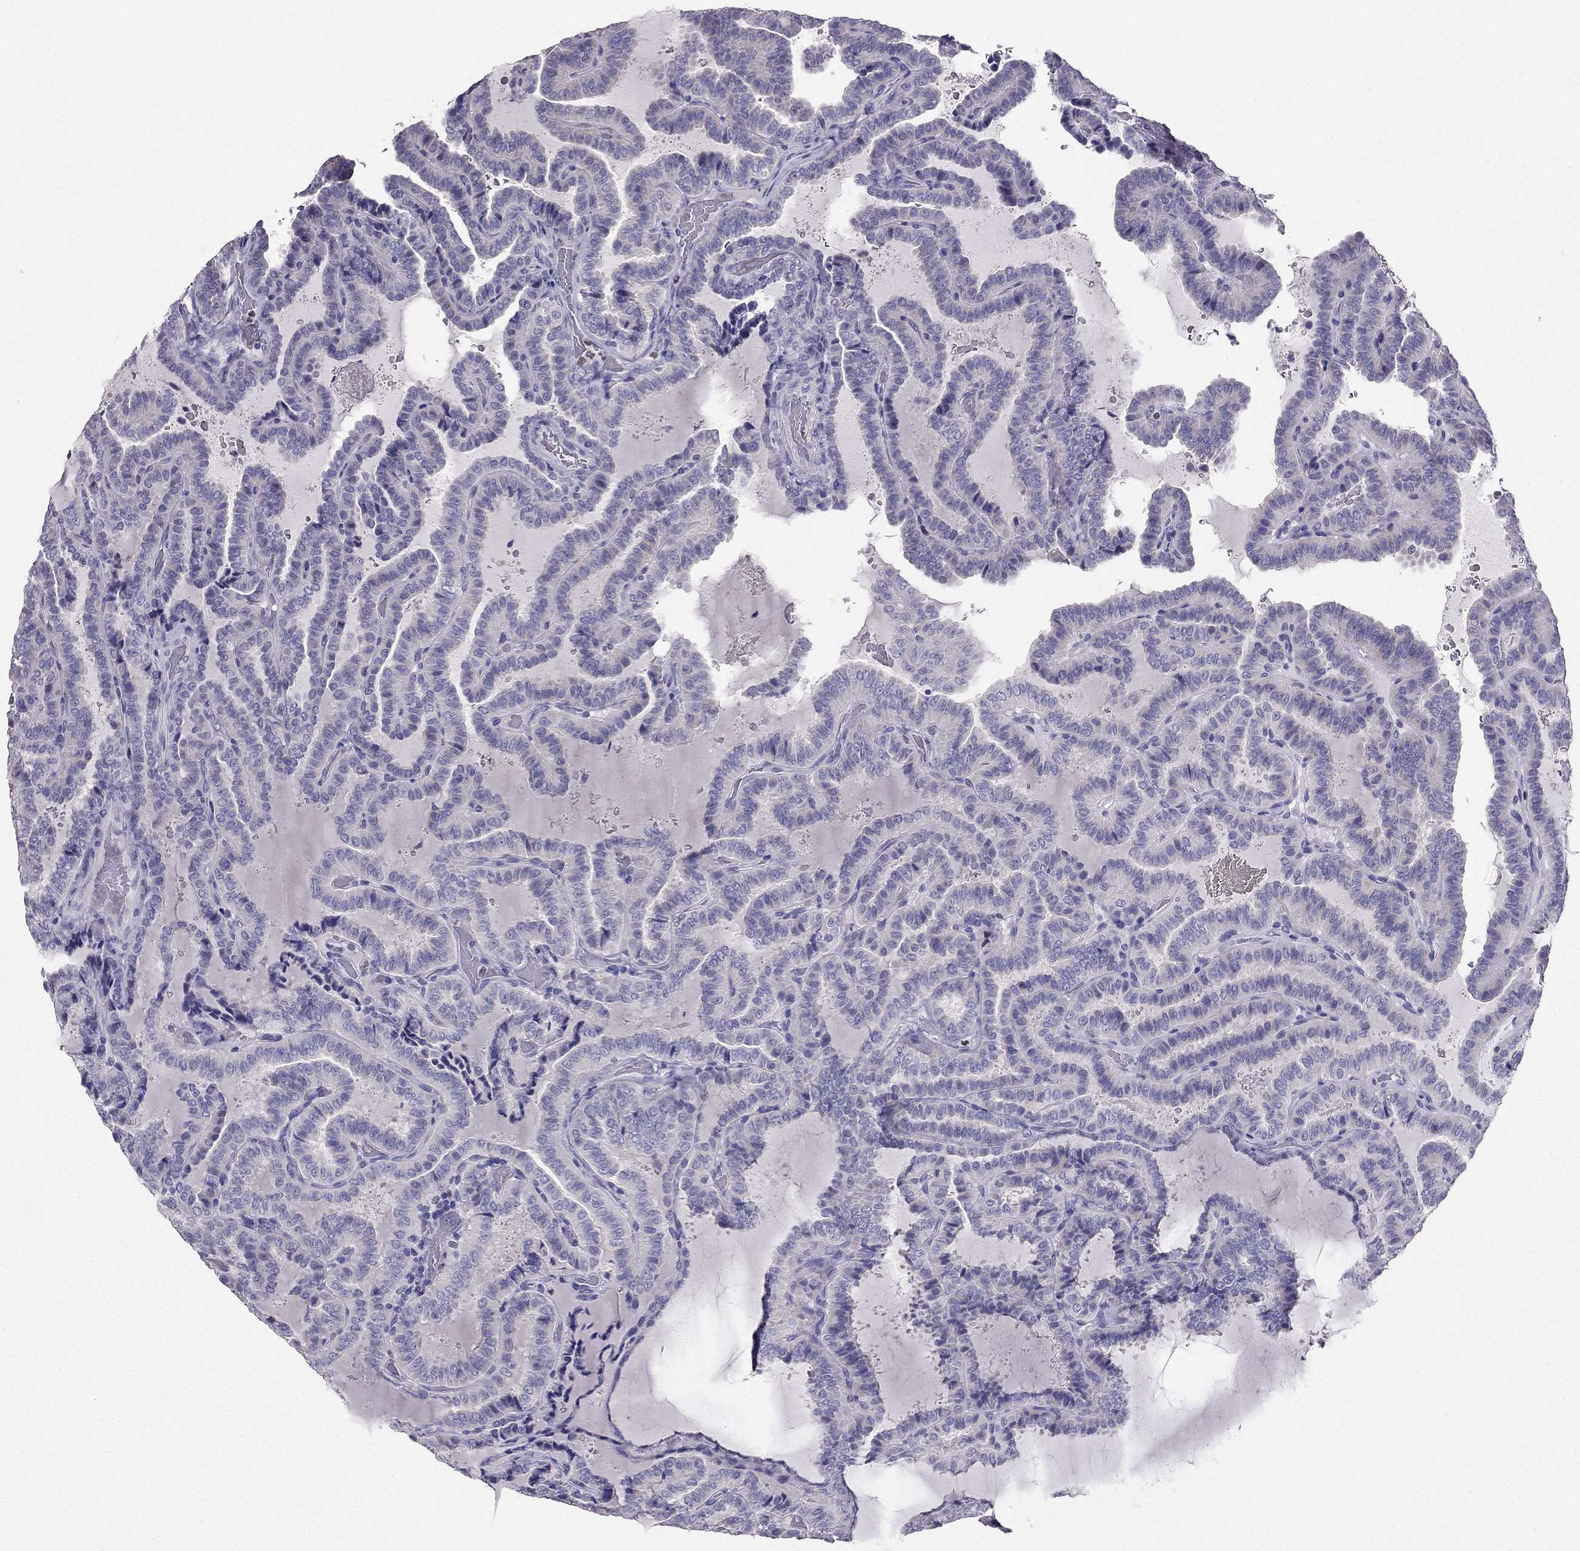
{"staining": {"intensity": "negative", "quantity": "none", "location": "none"}, "tissue": "thyroid cancer", "cell_type": "Tumor cells", "image_type": "cancer", "snomed": [{"axis": "morphology", "description": "Papillary adenocarcinoma, NOS"}, {"axis": "topography", "description": "Thyroid gland"}], "caption": "IHC of human thyroid cancer (papillary adenocarcinoma) displays no positivity in tumor cells.", "gene": "ARID3A", "patient": {"sex": "female", "age": 39}}